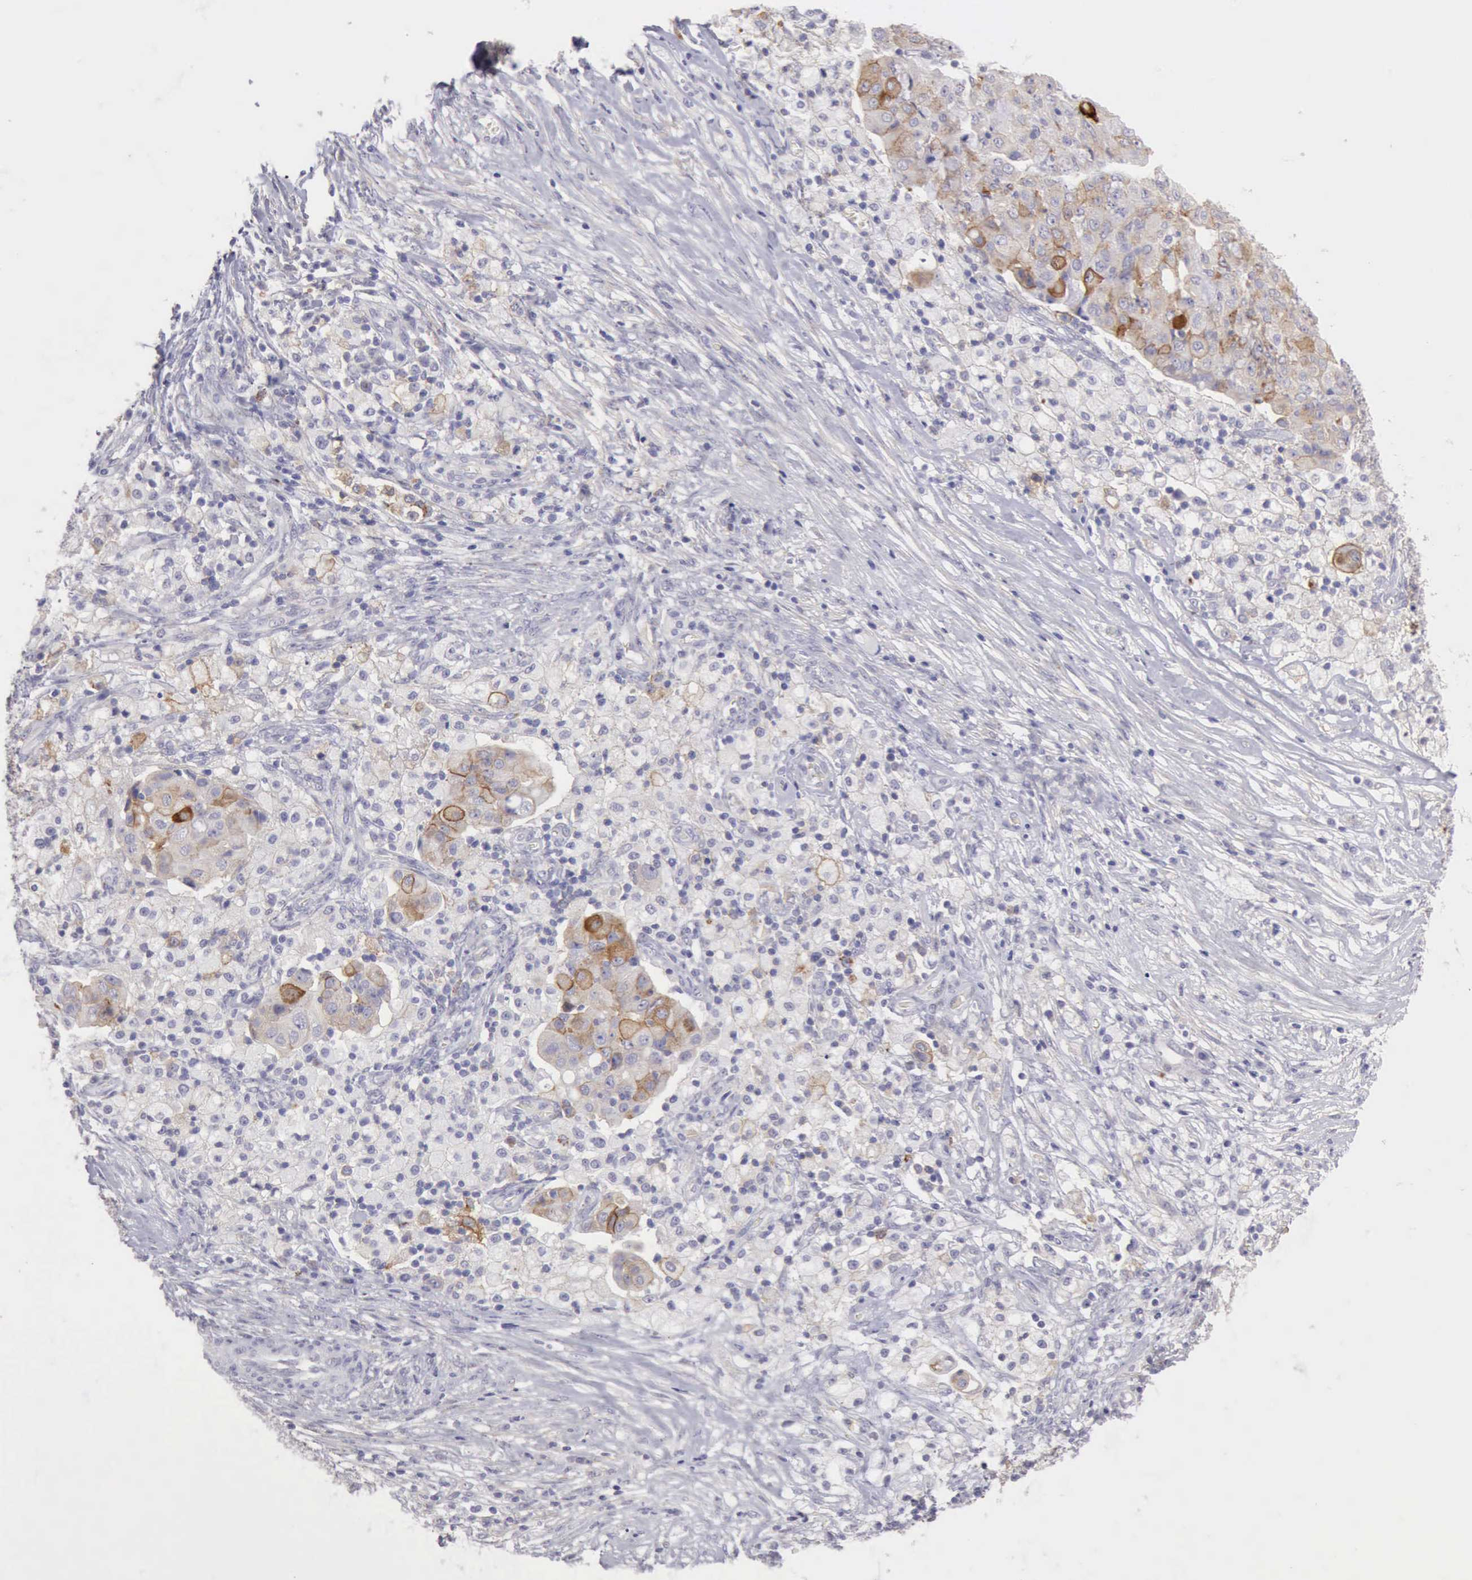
{"staining": {"intensity": "moderate", "quantity": "25%-75%", "location": "cytoplasmic/membranous"}, "tissue": "ovarian cancer", "cell_type": "Tumor cells", "image_type": "cancer", "snomed": [{"axis": "morphology", "description": "Carcinoma, endometroid"}, {"axis": "topography", "description": "Ovary"}], "caption": "Tumor cells exhibit medium levels of moderate cytoplasmic/membranous staining in about 25%-75% of cells in ovarian cancer.", "gene": "TFRC", "patient": {"sex": "female", "age": 42}}